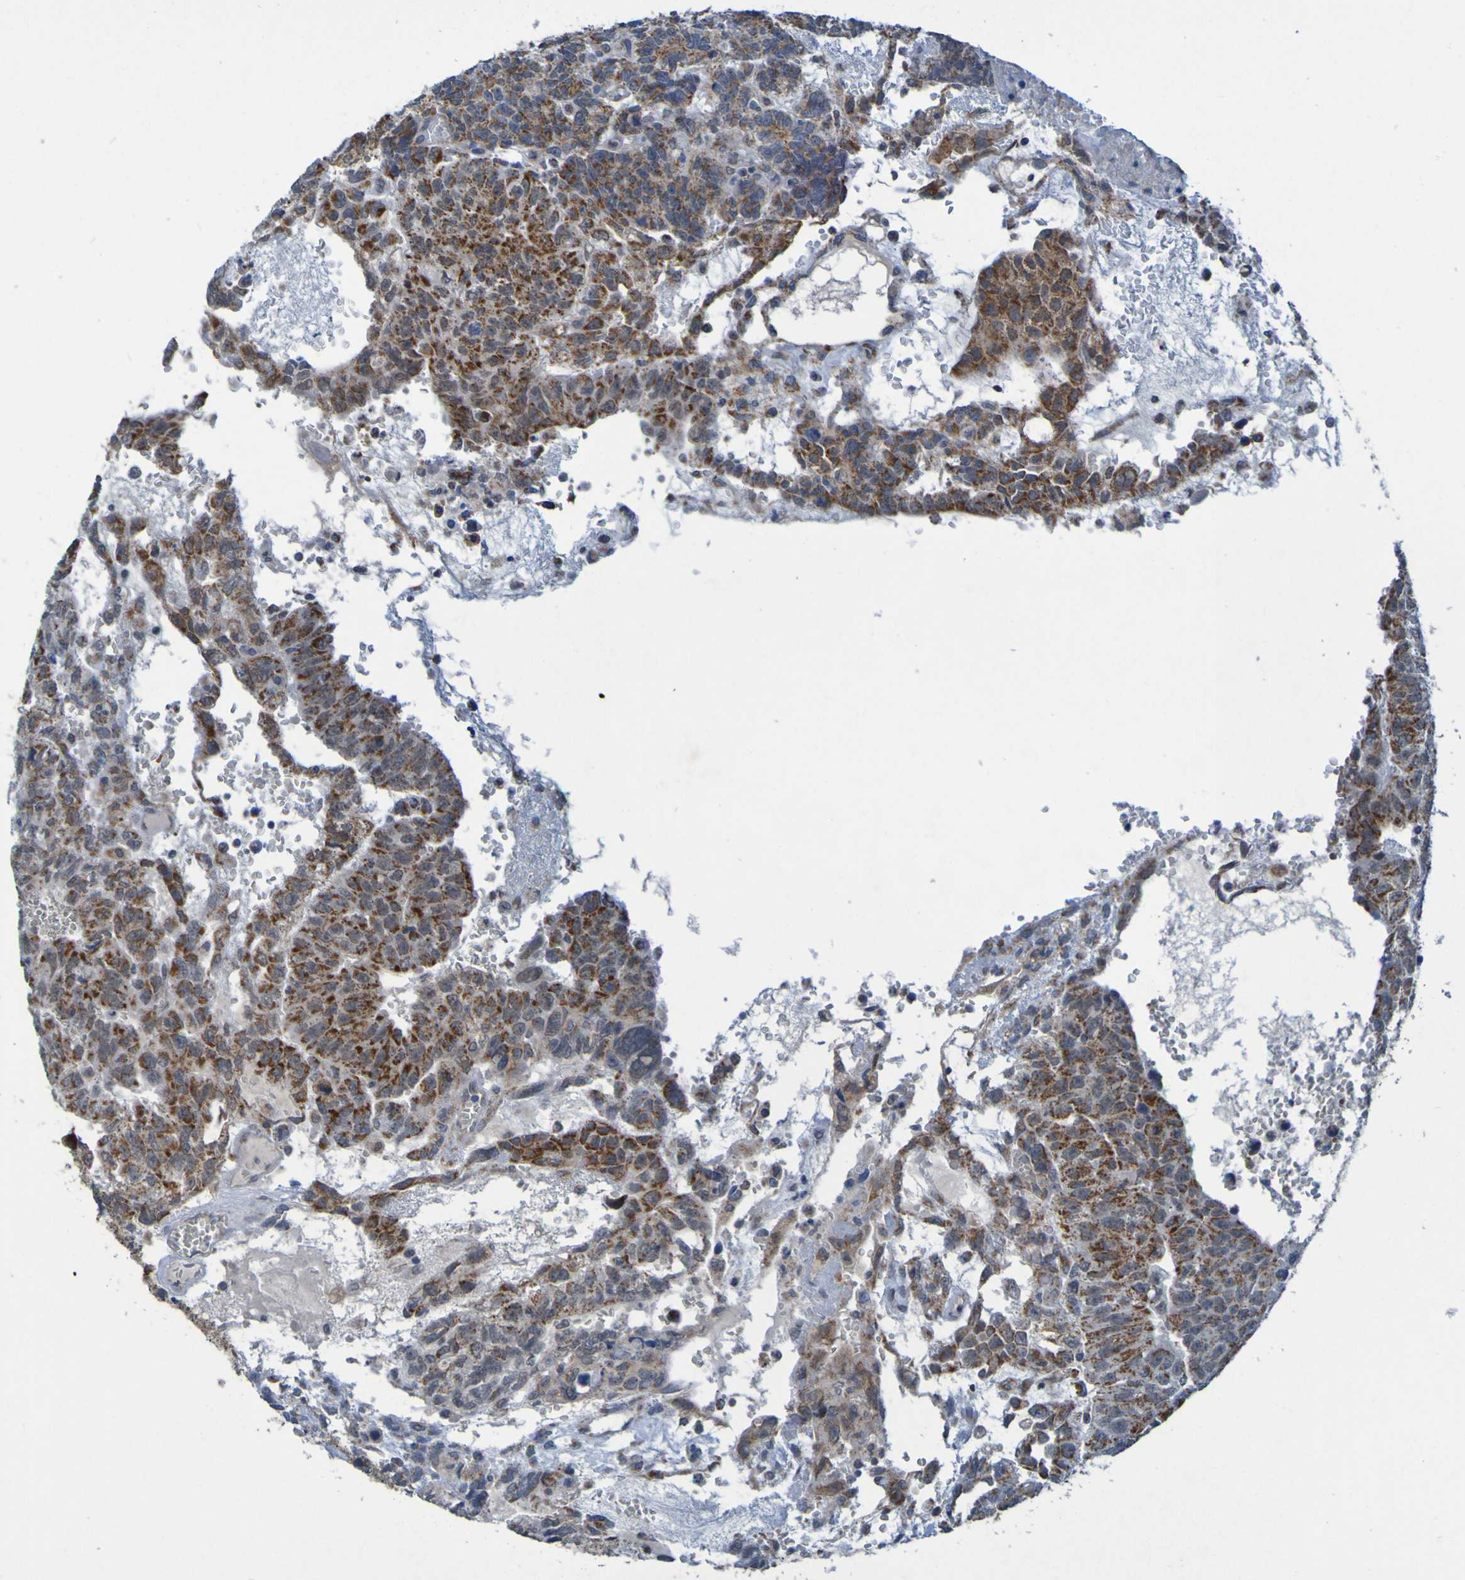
{"staining": {"intensity": "strong", "quantity": ">75%", "location": "cytoplasmic/membranous"}, "tissue": "testis cancer", "cell_type": "Tumor cells", "image_type": "cancer", "snomed": [{"axis": "morphology", "description": "Seminoma, NOS"}, {"axis": "morphology", "description": "Carcinoma, Embryonal, NOS"}, {"axis": "topography", "description": "Testis"}], "caption": "This is a micrograph of immunohistochemistry staining of testis embryonal carcinoma, which shows strong staining in the cytoplasmic/membranous of tumor cells.", "gene": "CCDC51", "patient": {"sex": "male", "age": 52}}